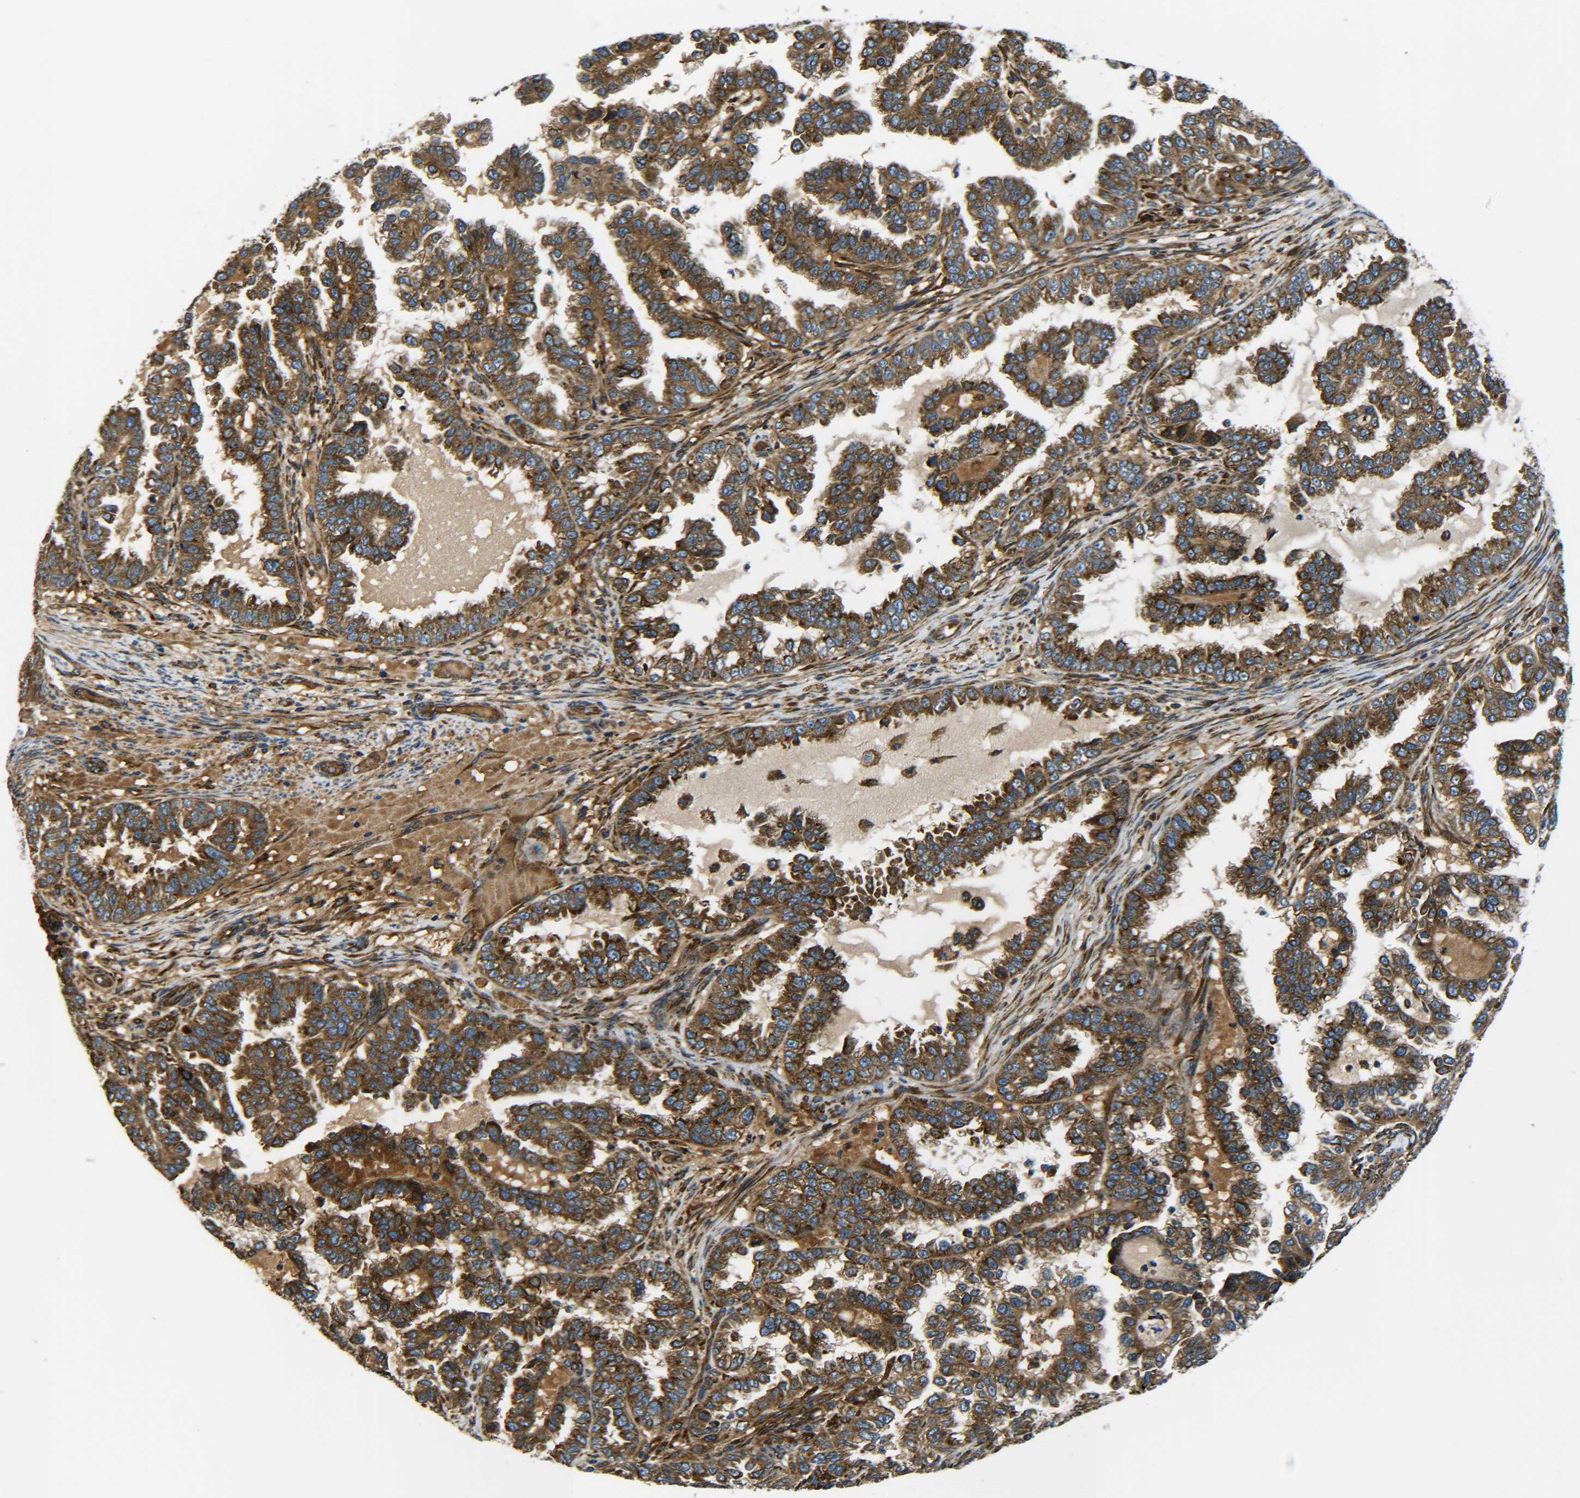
{"staining": {"intensity": "strong", "quantity": ">75%", "location": "cytoplasmic/membranous"}, "tissue": "endometrial cancer", "cell_type": "Tumor cells", "image_type": "cancer", "snomed": [{"axis": "morphology", "description": "Adenocarcinoma, NOS"}, {"axis": "topography", "description": "Endometrium"}], "caption": "Approximately >75% of tumor cells in adenocarcinoma (endometrial) exhibit strong cytoplasmic/membranous protein positivity as visualized by brown immunohistochemical staining.", "gene": "PREB", "patient": {"sex": "female", "age": 85}}